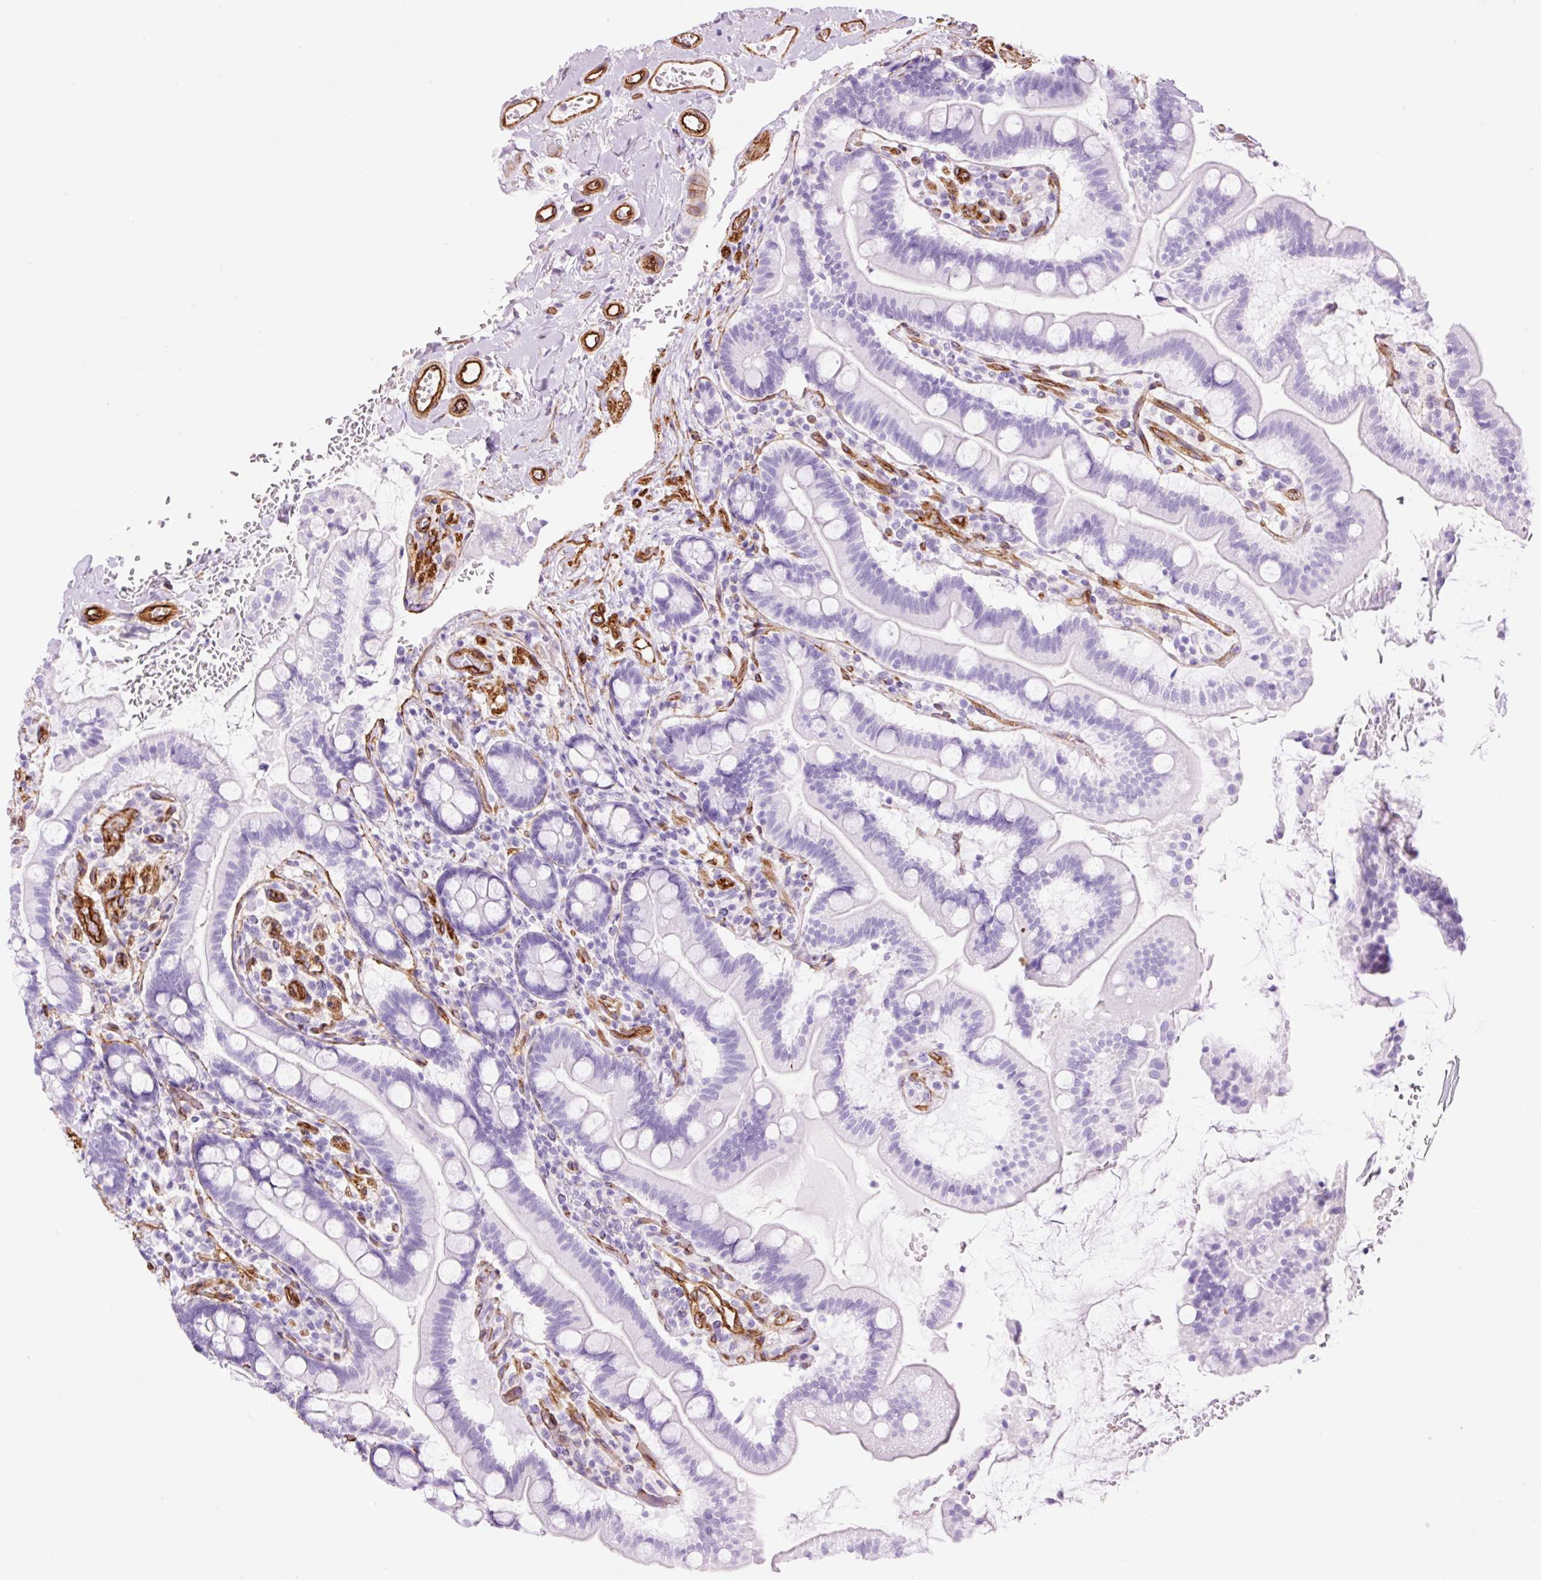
{"staining": {"intensity": "negative", "quantity": "none", "location": "none"}, "tissue": "small intestine", "cell_type": "Glandular cells", "image_type": "normal", "snomed": [{"axis": "morphology", "description": "Normal tissue, NOS"}, {"axis": "topography", "description": "Small intestine"}], "caption": "Human small intestine stained for a protein using immunohistochemistry (IHC) exhibits no positivity in glandular cells.", "gene": "CAV1", "patient": {"sex": "female", "age": 64}}